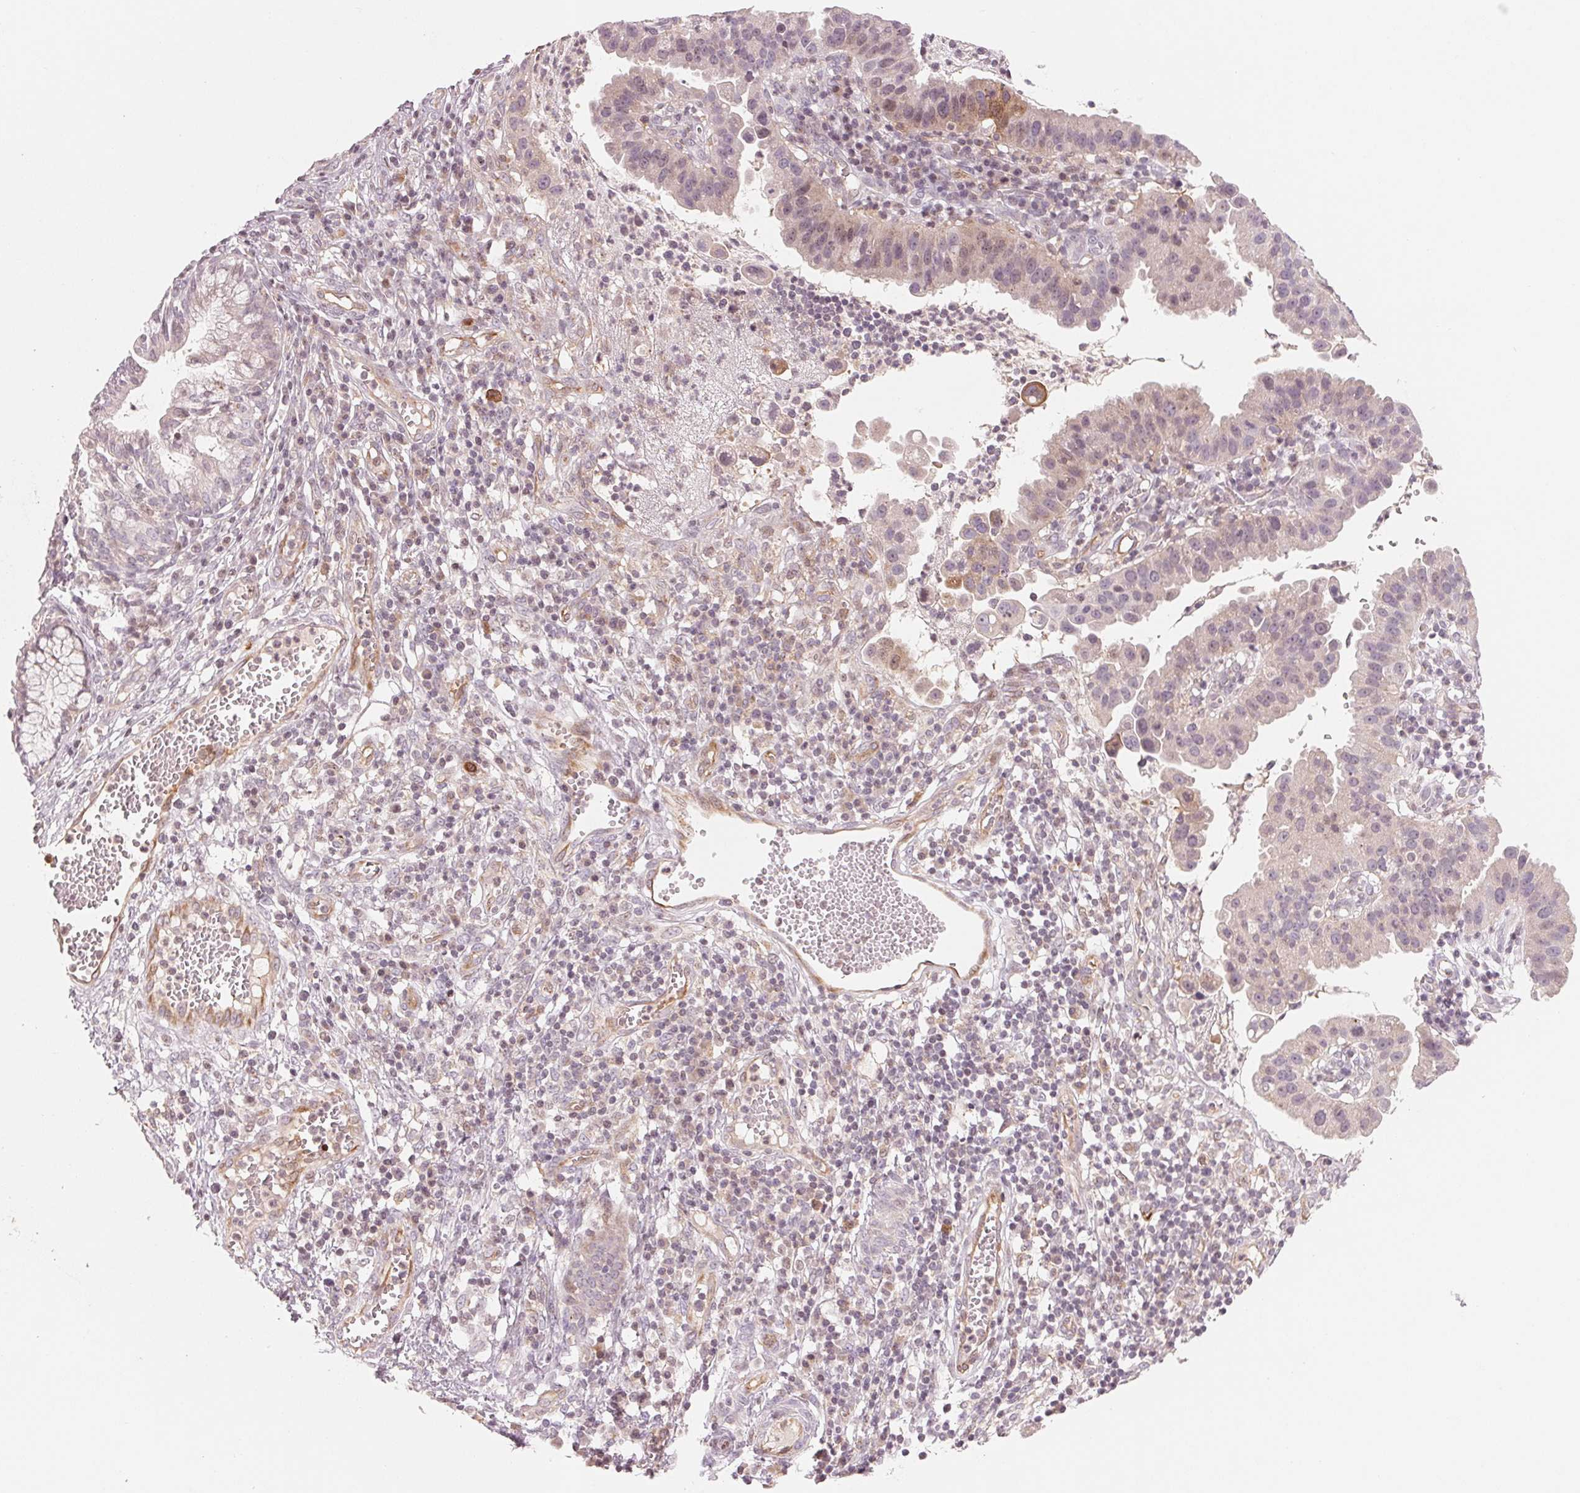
{"staining": {"intensity": "negative", "quantity": "none", "location": "none"}, "tissue": "cervical cancer", "cell_type": "Tumor cells", "image_type": "cancer", "snomed": [{"axis": "morphology", "description": "Adenocarcinoma, NOS"}, {"axis": "topography", "description": "Cervix"}], "caption": "Tumor cells show no significant protein positivity in cervical adenocarcinoma.", "gene": "SLC17A4", "patient": {"sex": "female", "age": 34}}